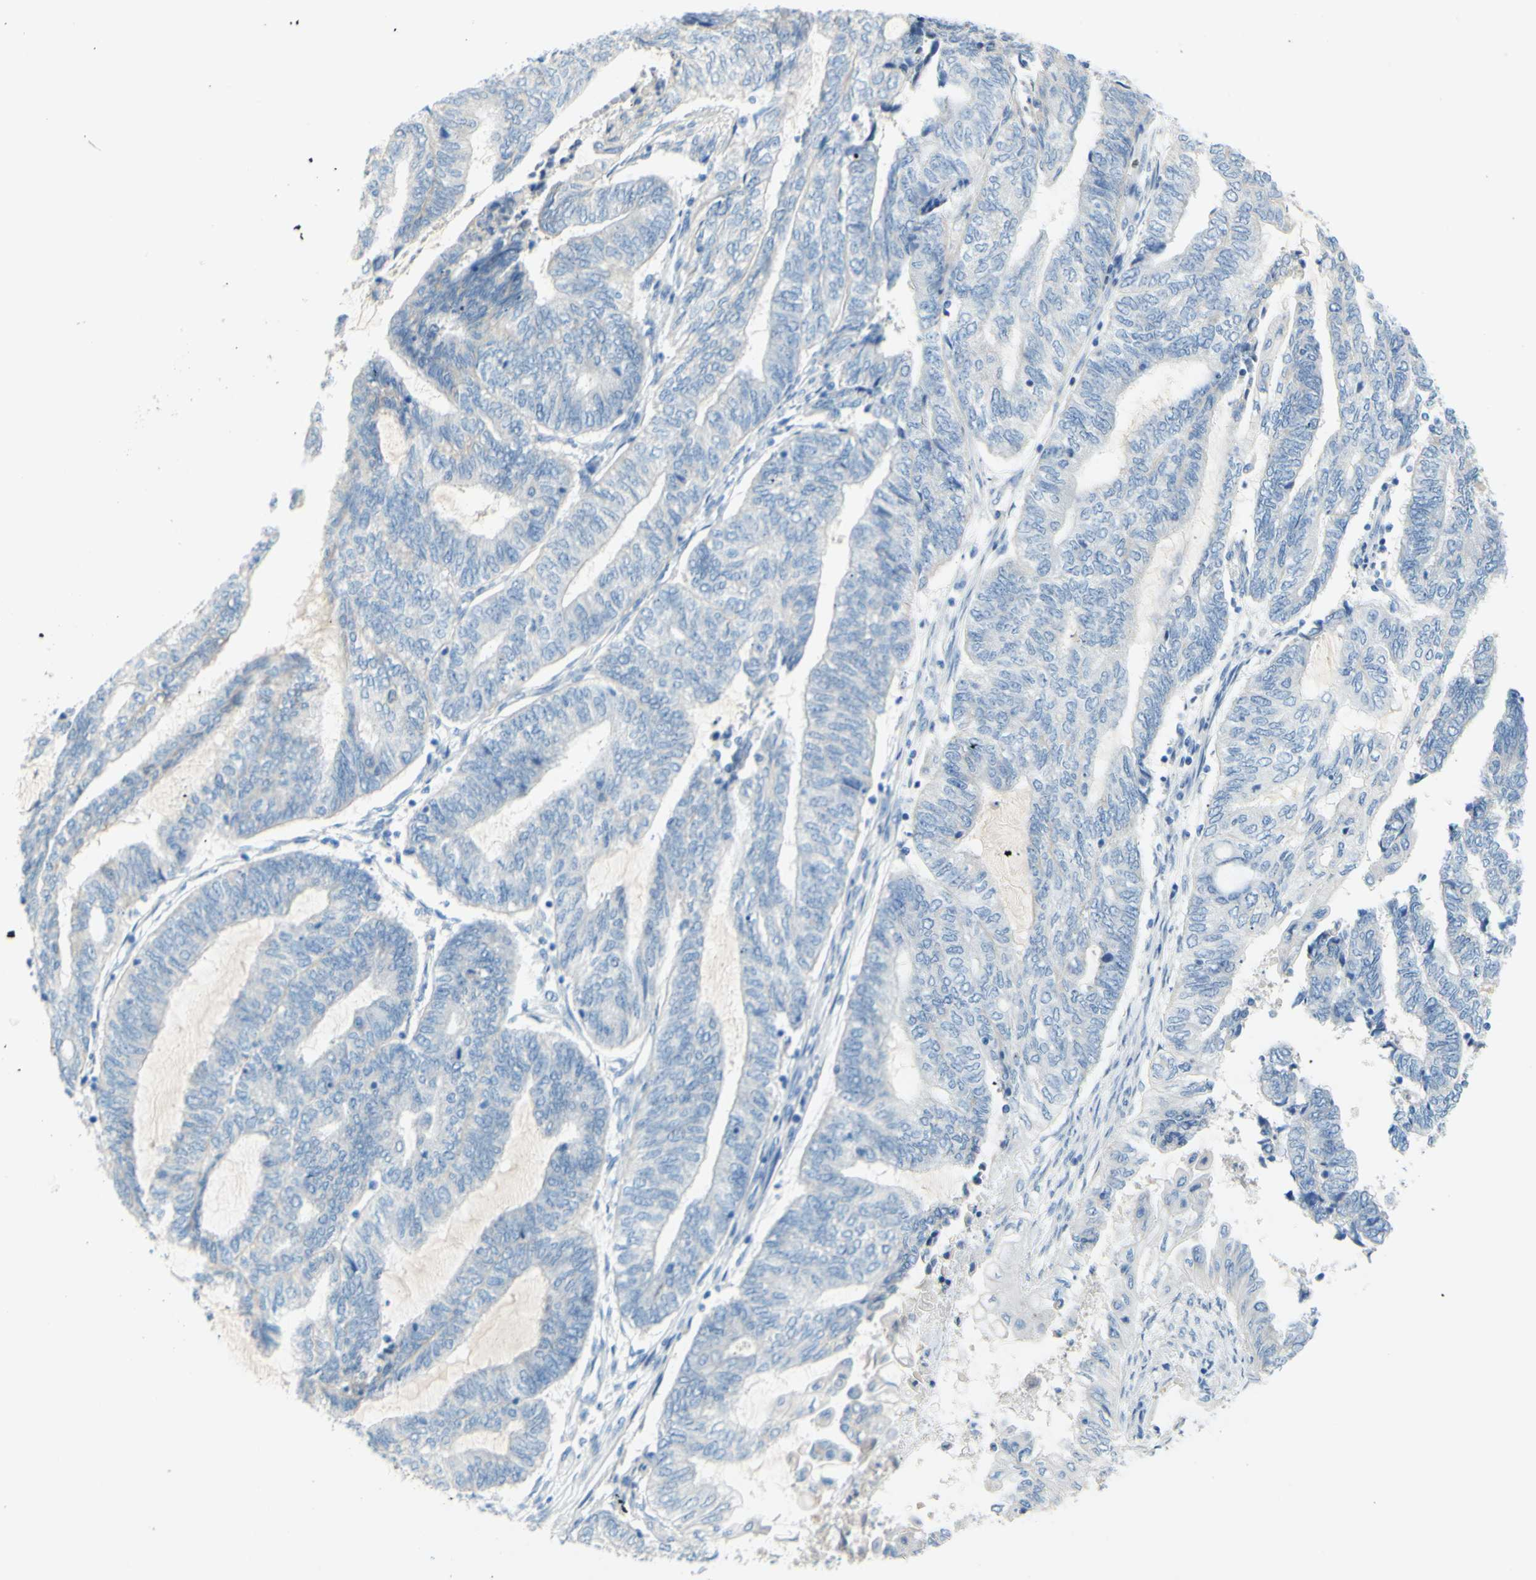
{"staining": {"intensity": "negative", "quantity": "none", "location": "none"}, "tissue": "endometrial cancer", "cell_type": "Tumor cells", "image_type": "cancer", "snomed": [{"axis": "morphology", "description": "Adenocarcinoma, NOS"}, {"axis": "topography", "description": "Uterus"}, {"axis": "topography", "description": "Endometrium"}], "caption": "The image shows no significant staining in tumor cells of endometrial cancer (adenocarcinoma).", "gene": "SLC1A2", "patient": {"sex": "female", "age": 70}}